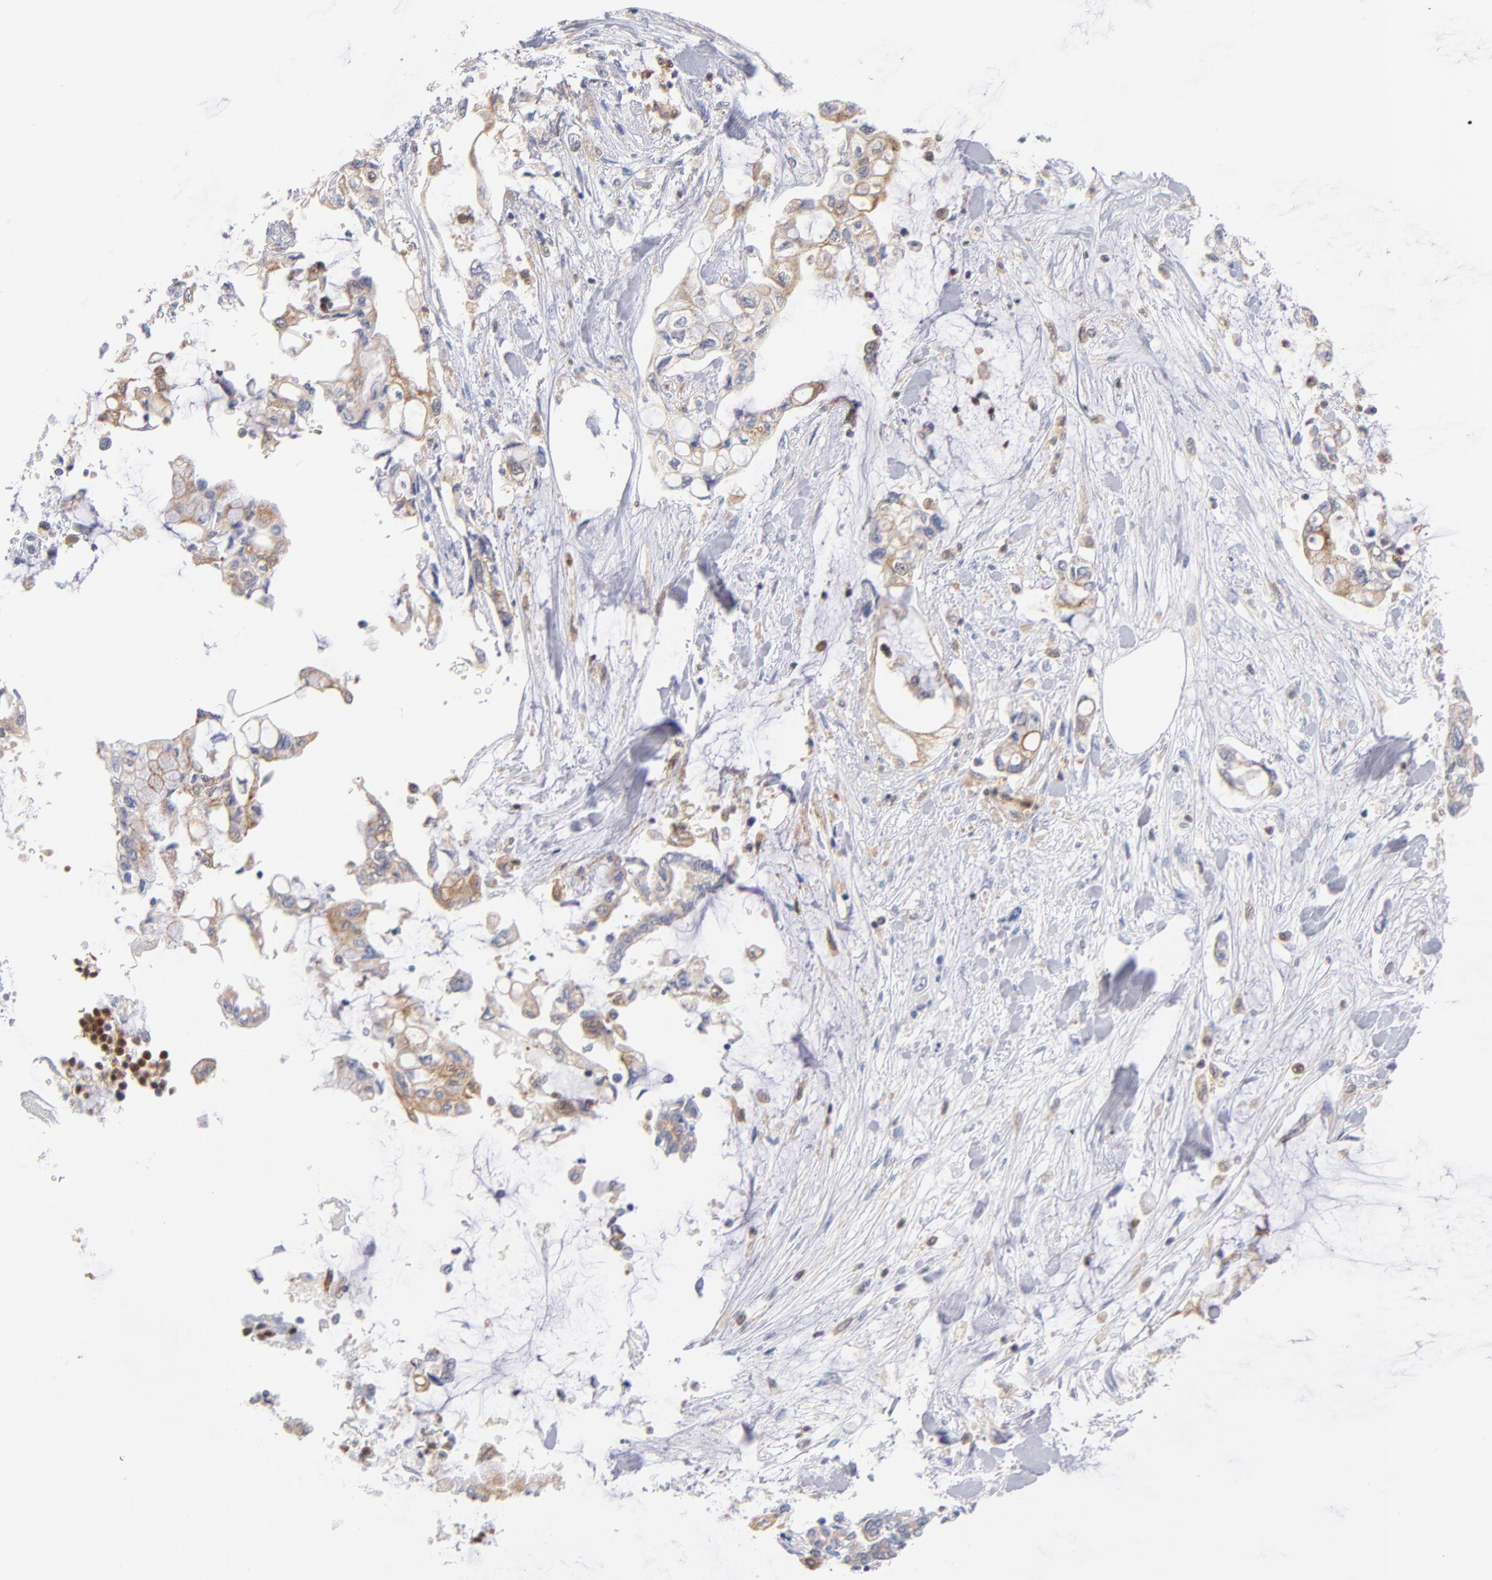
{"staining": {"intensity": "weak", "quantity": "25%-75%", "location": "cytoplasmic/membranous"}, "tissue": "pancreatic cancer", "cell_type": "Tumor cells", "image_type": "cancer", "snomed": [{"axis": "morphology", "description": "Adenocarcinoma, NOS"}, {"axis": "topography", "description": "Pancreas"}], "caption": "Approximately 25%-75% of tumor cells in adenocarcinoma (pancreatic) exhibit weak cytoplasmic/membranous protein expression as visualized by brown immunohistochemical staining.", "gene": "BID", "patient": {"sex": "female", "age": 70}}